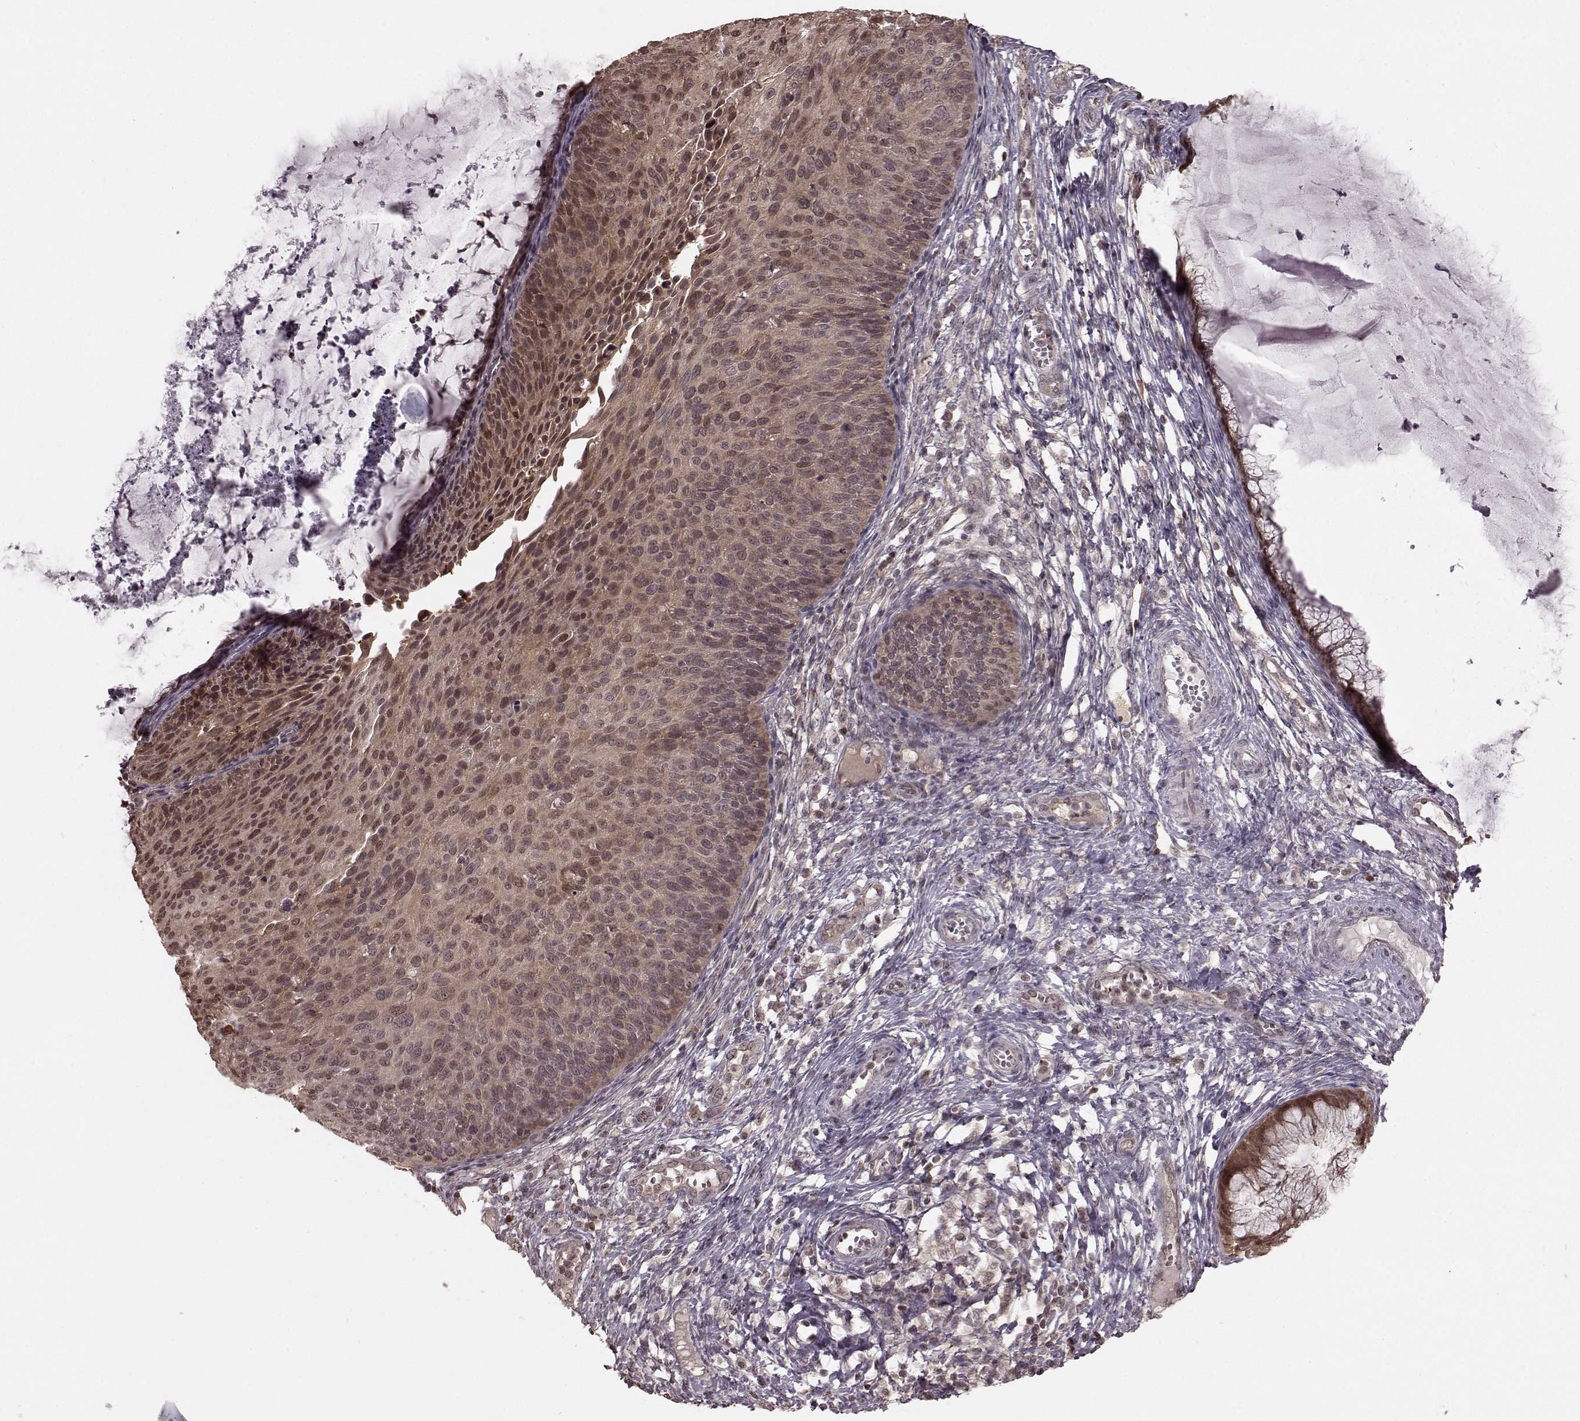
{"staining": {"intensity": "moderate", "quantity": "25%-75%", "location": "cytoplasmic/membranous,nuclear"}, "tissue": "cervical cancer", "cell_type": "Tumor cells", "image_type": "cancer", "snomed": [{"axis": "morphology", "description": "Squamous cell carcinoma, NOS"}, {"axis": "topography", "description": "Cervix"}], "caption": "Approximately 25%-75% of tumor cells in squamous cell carcinoma (cervical) reveal moderate cytoplasmic/membranous and nuclear protein expression as visualized by brown immunohistochemical staining.", "gene": "GSS", "patient": {"sex": "female", "age": 36}}